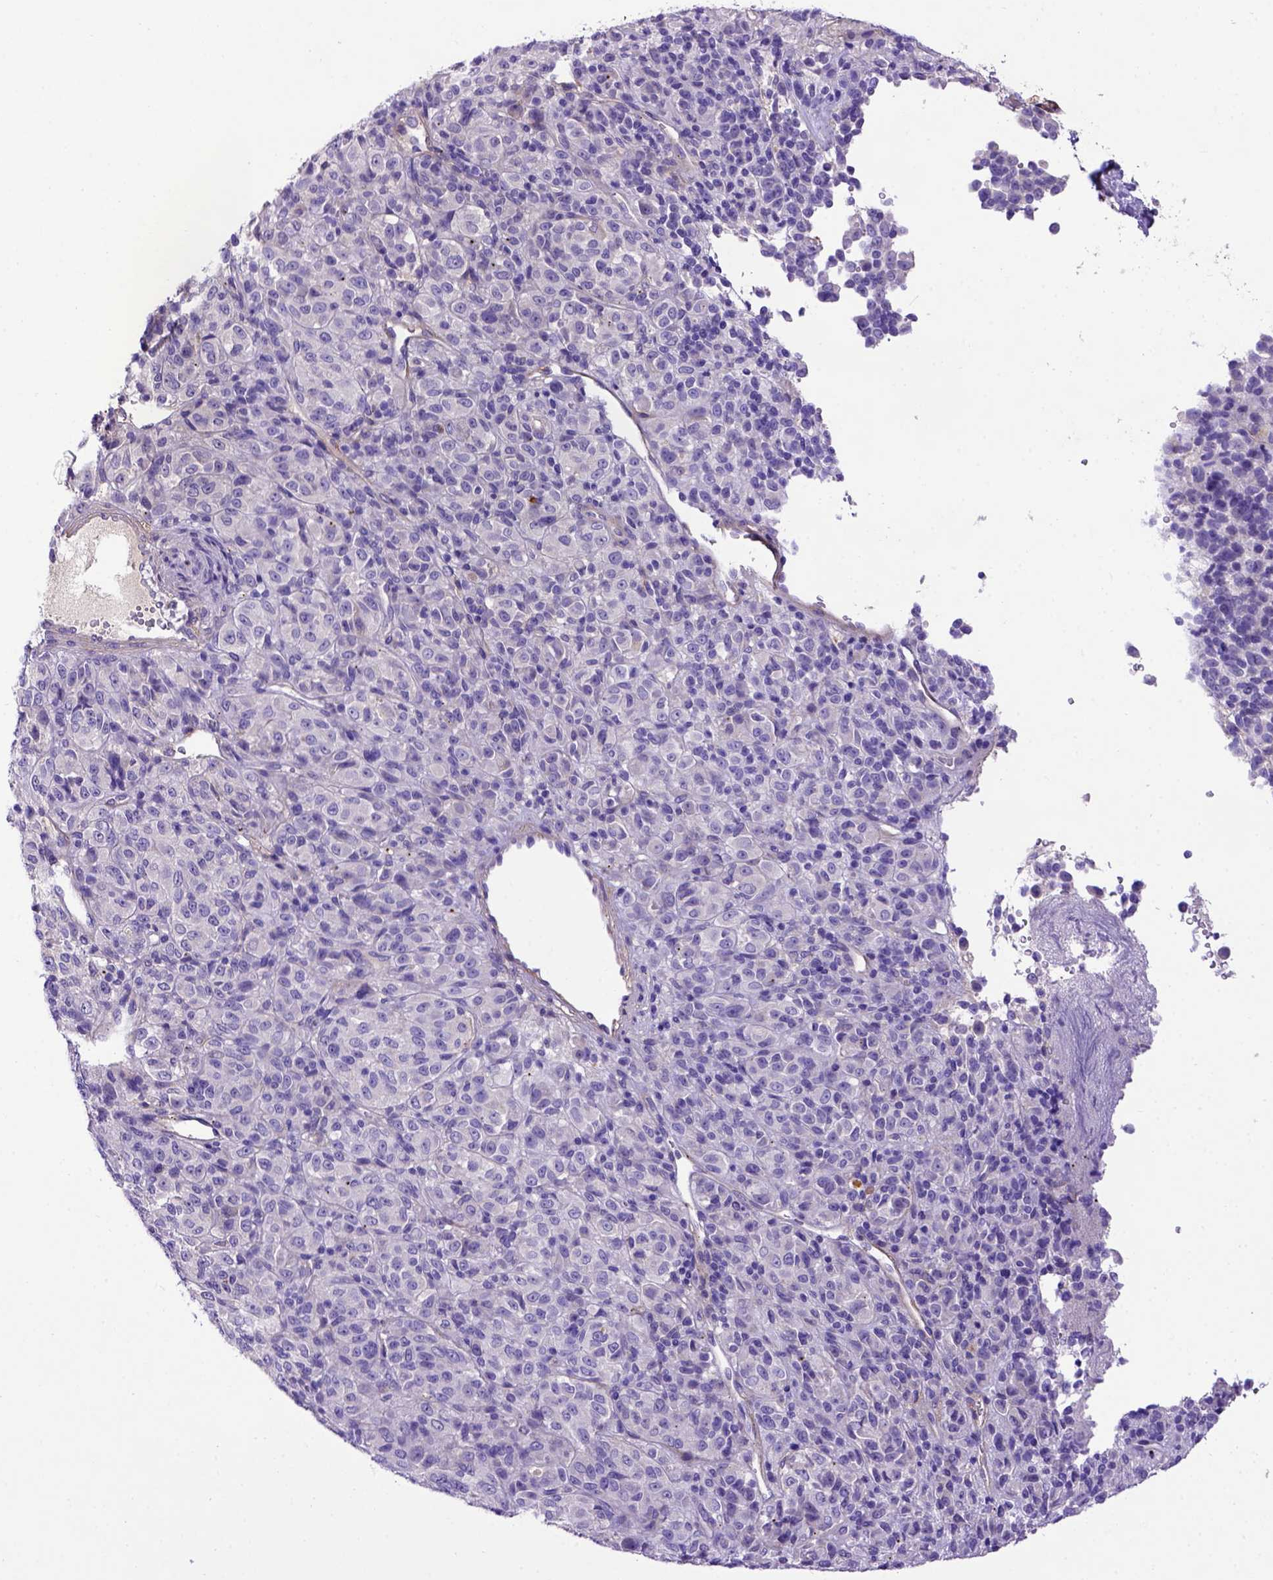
{"staining": {"intensity": "negative", "quantity": "none", "location": "none"}, "tissue": "melanoma", "cell_type": "Tumor cells", "image_type": "cancer", "snomed": [{"axis": "morphology", "description": "Malignant melanoma, Metastatic site"}, {"axis": "topography", "description": "Brain"}], "caption": "Immunohistochemistry of melanoma displays no positivity in tumor cells.", "gene": "ADAM12", "patient": {"sex": "female", "age": 56}}